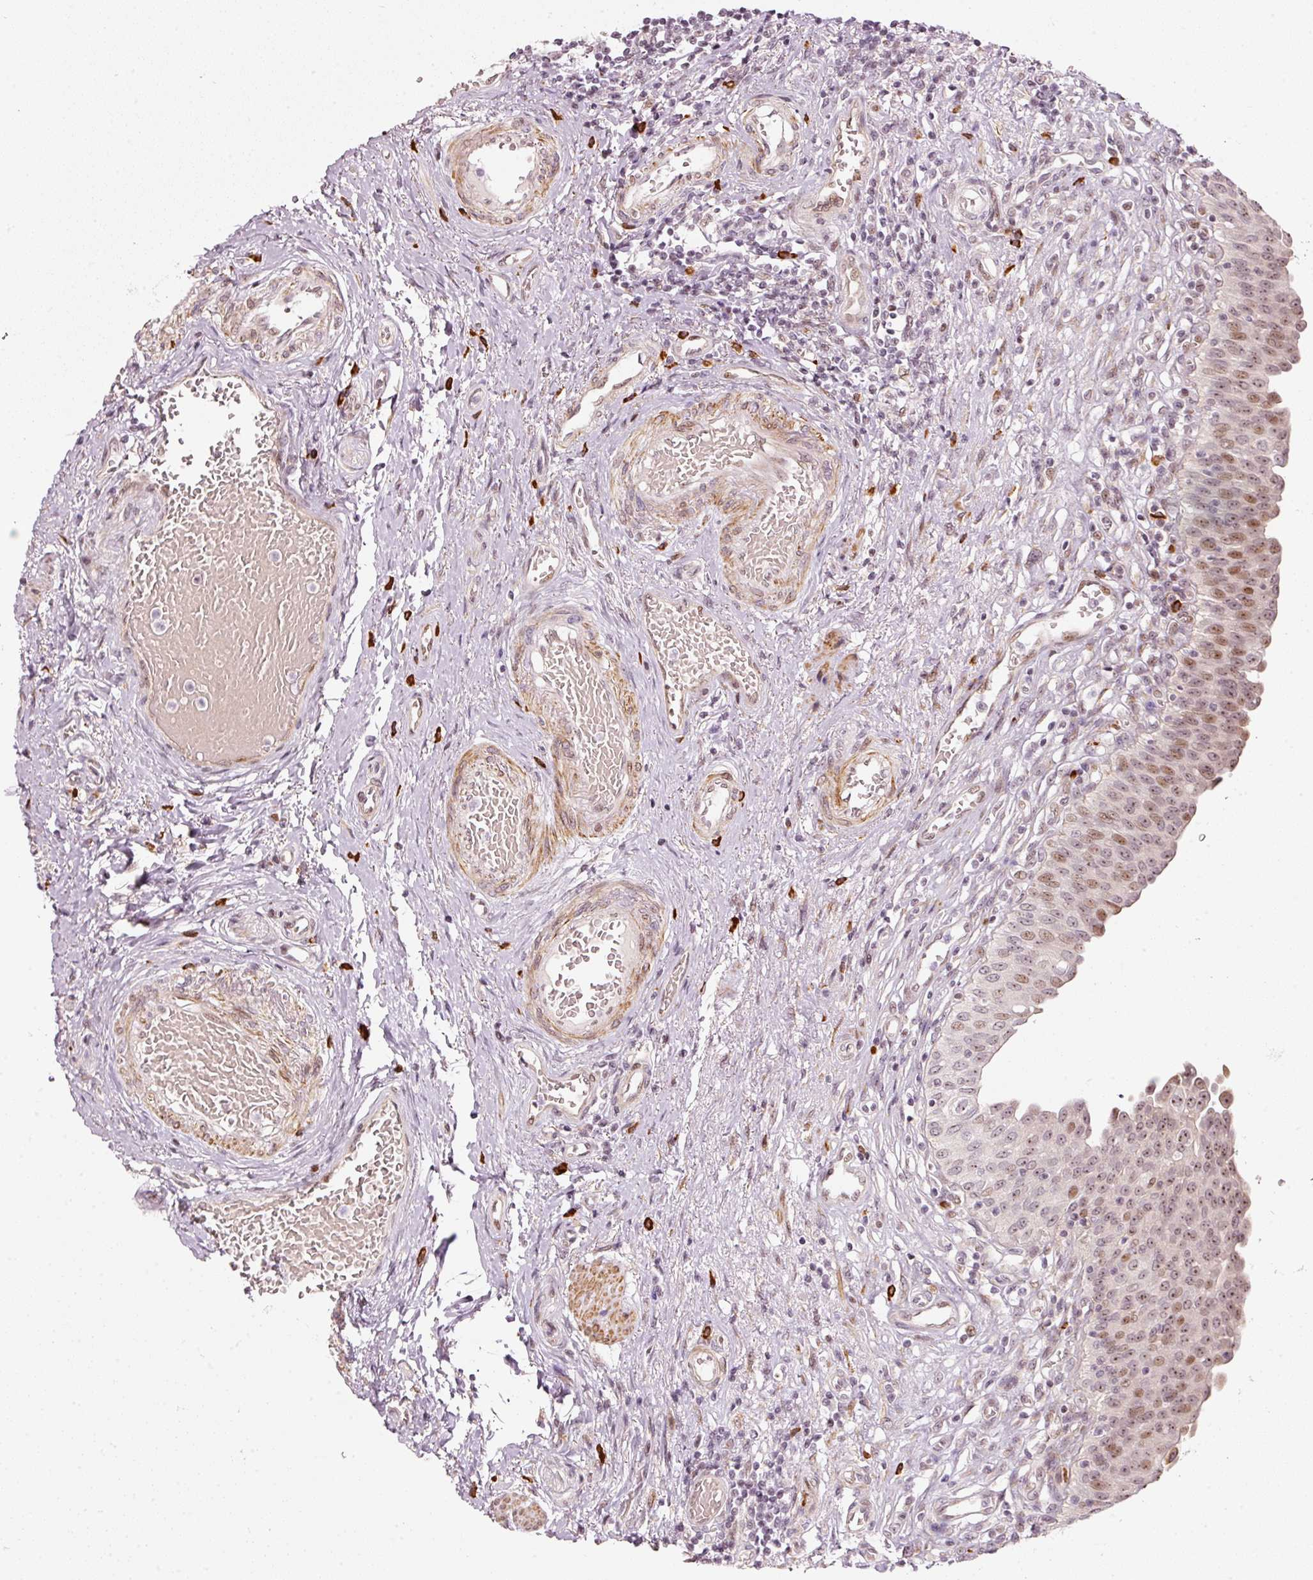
{"staining": {"intensity": "strong", "quantity": ">75%", "location": "nuclear"}, "tissue": "urinary bladder", "cell_type": "Urothelial cells", "image_type": "normal", "snomed": [{"axis": "morphology", "description": "Normal tissue, NOS"}, {"axis": "topography", "description": "Urinary bladder"}], "caption": "Immunohistochemistry (IHC) (DAB) staining of unremarkable urinary bladder reveals strong nuclear protein staining in about >75% of urothelial cells. Nuclei are stained in blue.", "gene": "MXRA8", "patient": {"sex": "male", "age": 71}}